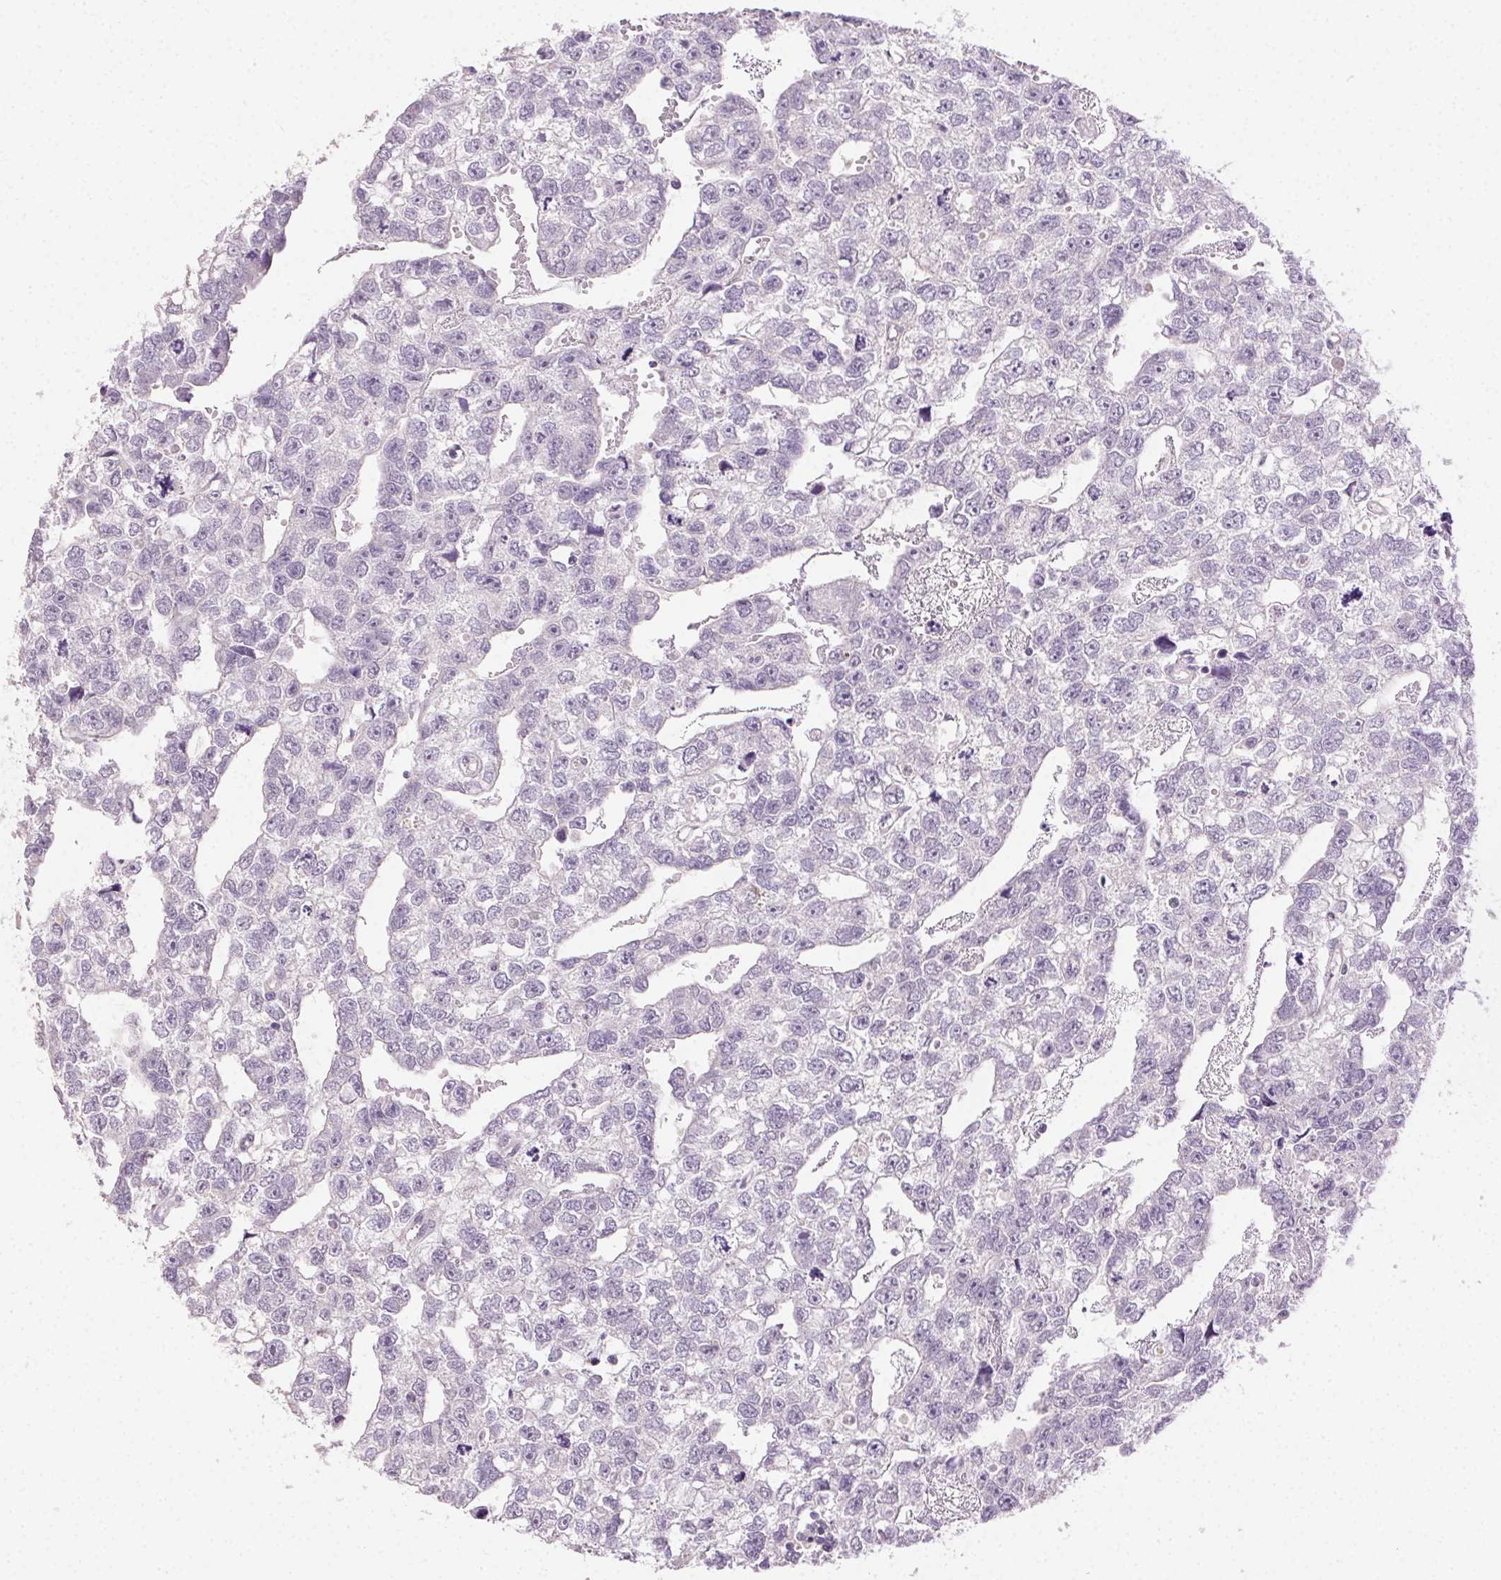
{"staining": {"intensity": "negative", "quantity": "none", "location": "none"}, "tissue": "testis cancer", "cell_type": "Tumor cells", "image_type": "cancer", "snomed": [{"axis": "morphology", "description": "Carcinoma, Embryonal, NOS"}, {"axis": "morphology", "description": "Teratoma, malignant, NOS"}, {"axis": "topography", "description": "Testis"}], "caption": "An image of human testis cancer (embryonal carcinoma) is negative for staining in tumor cells.", "gene": "AKAP5", "patient": {"sex": "male", "age": 44}}